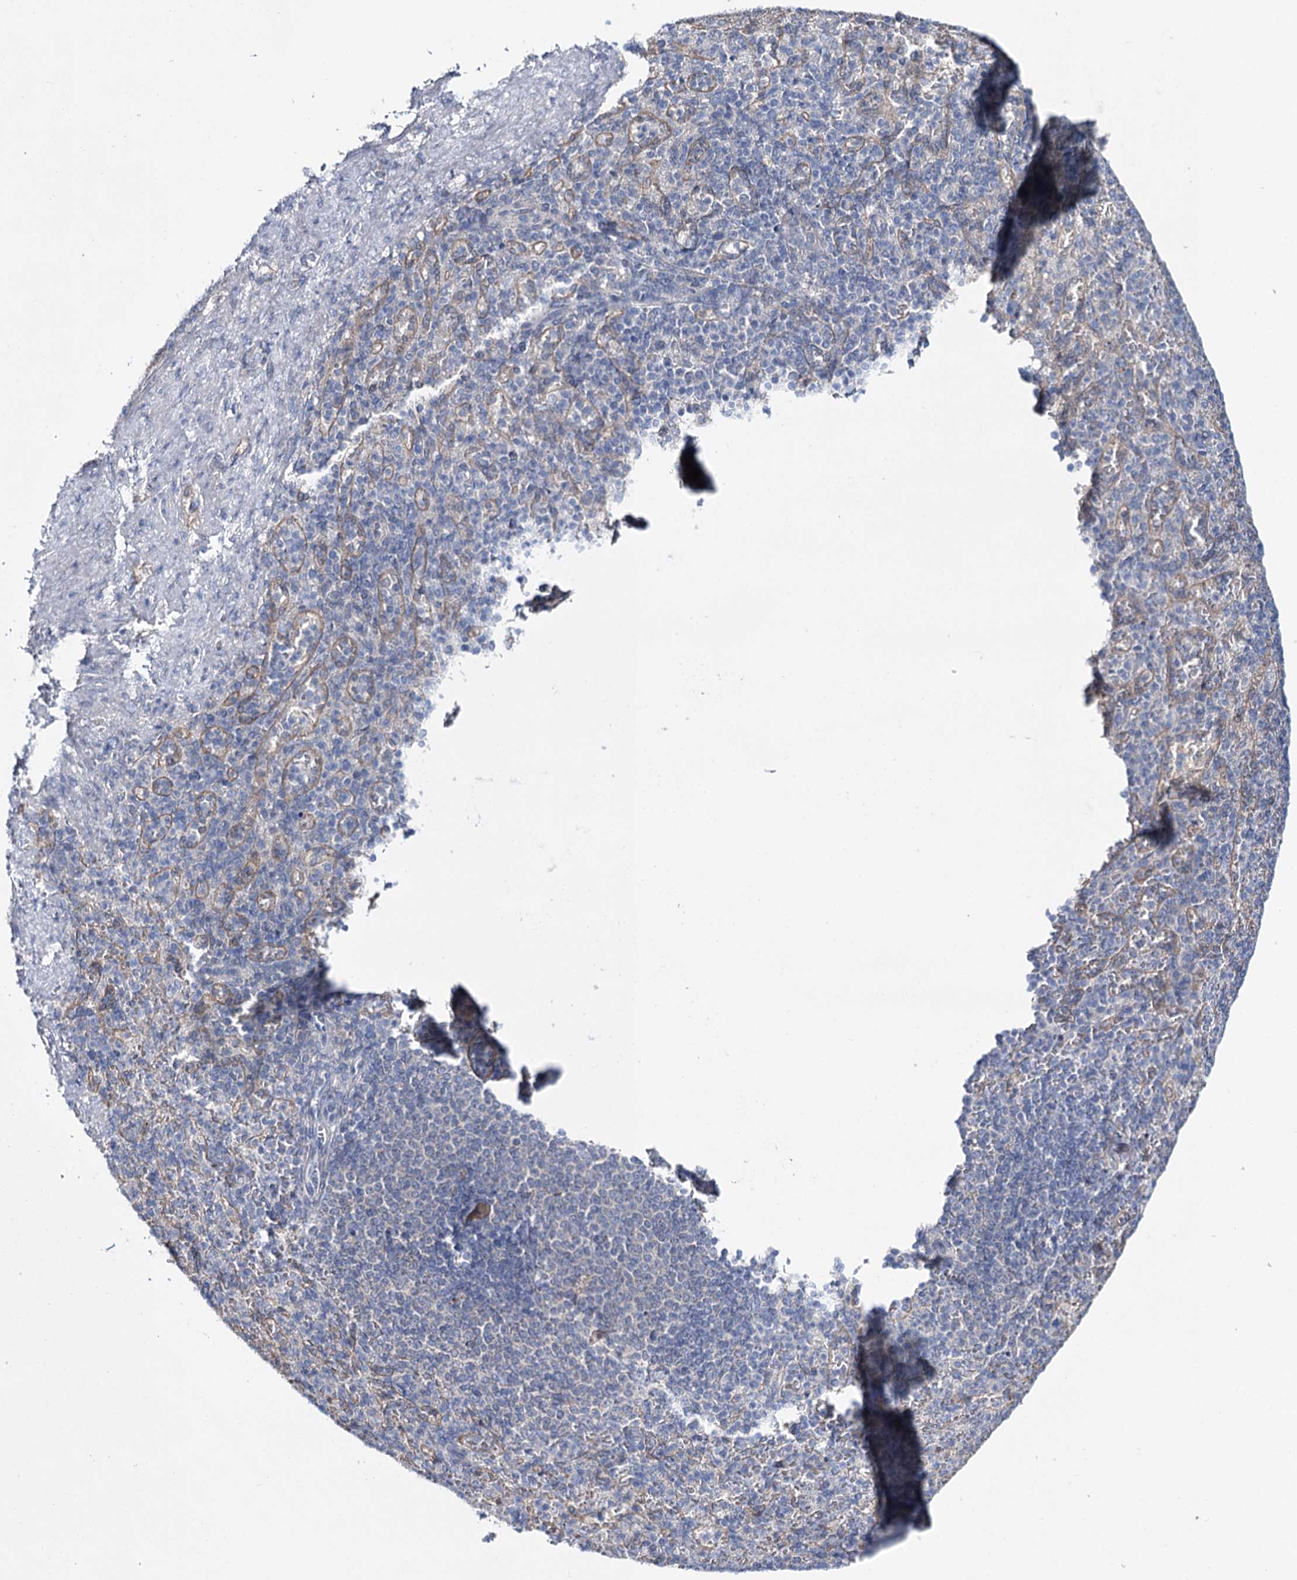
{"staining": {"intensity": "negative", "quantity": "none", "location": "none"}, "tissue": "spleen", "cell_type": "Cells in red pulp", "image_type": "normal", "snomed": [{"axis": "morphology", "description": "Normal tissue, NOS"}, {"axis": "topography", "description": "Spleen"}], "caption": "IHC of normal spleen demonstrates no positivity in cells in red pulp.", "gene": "LRRC14B", "patient": {"sex": "female", "age": 74}}